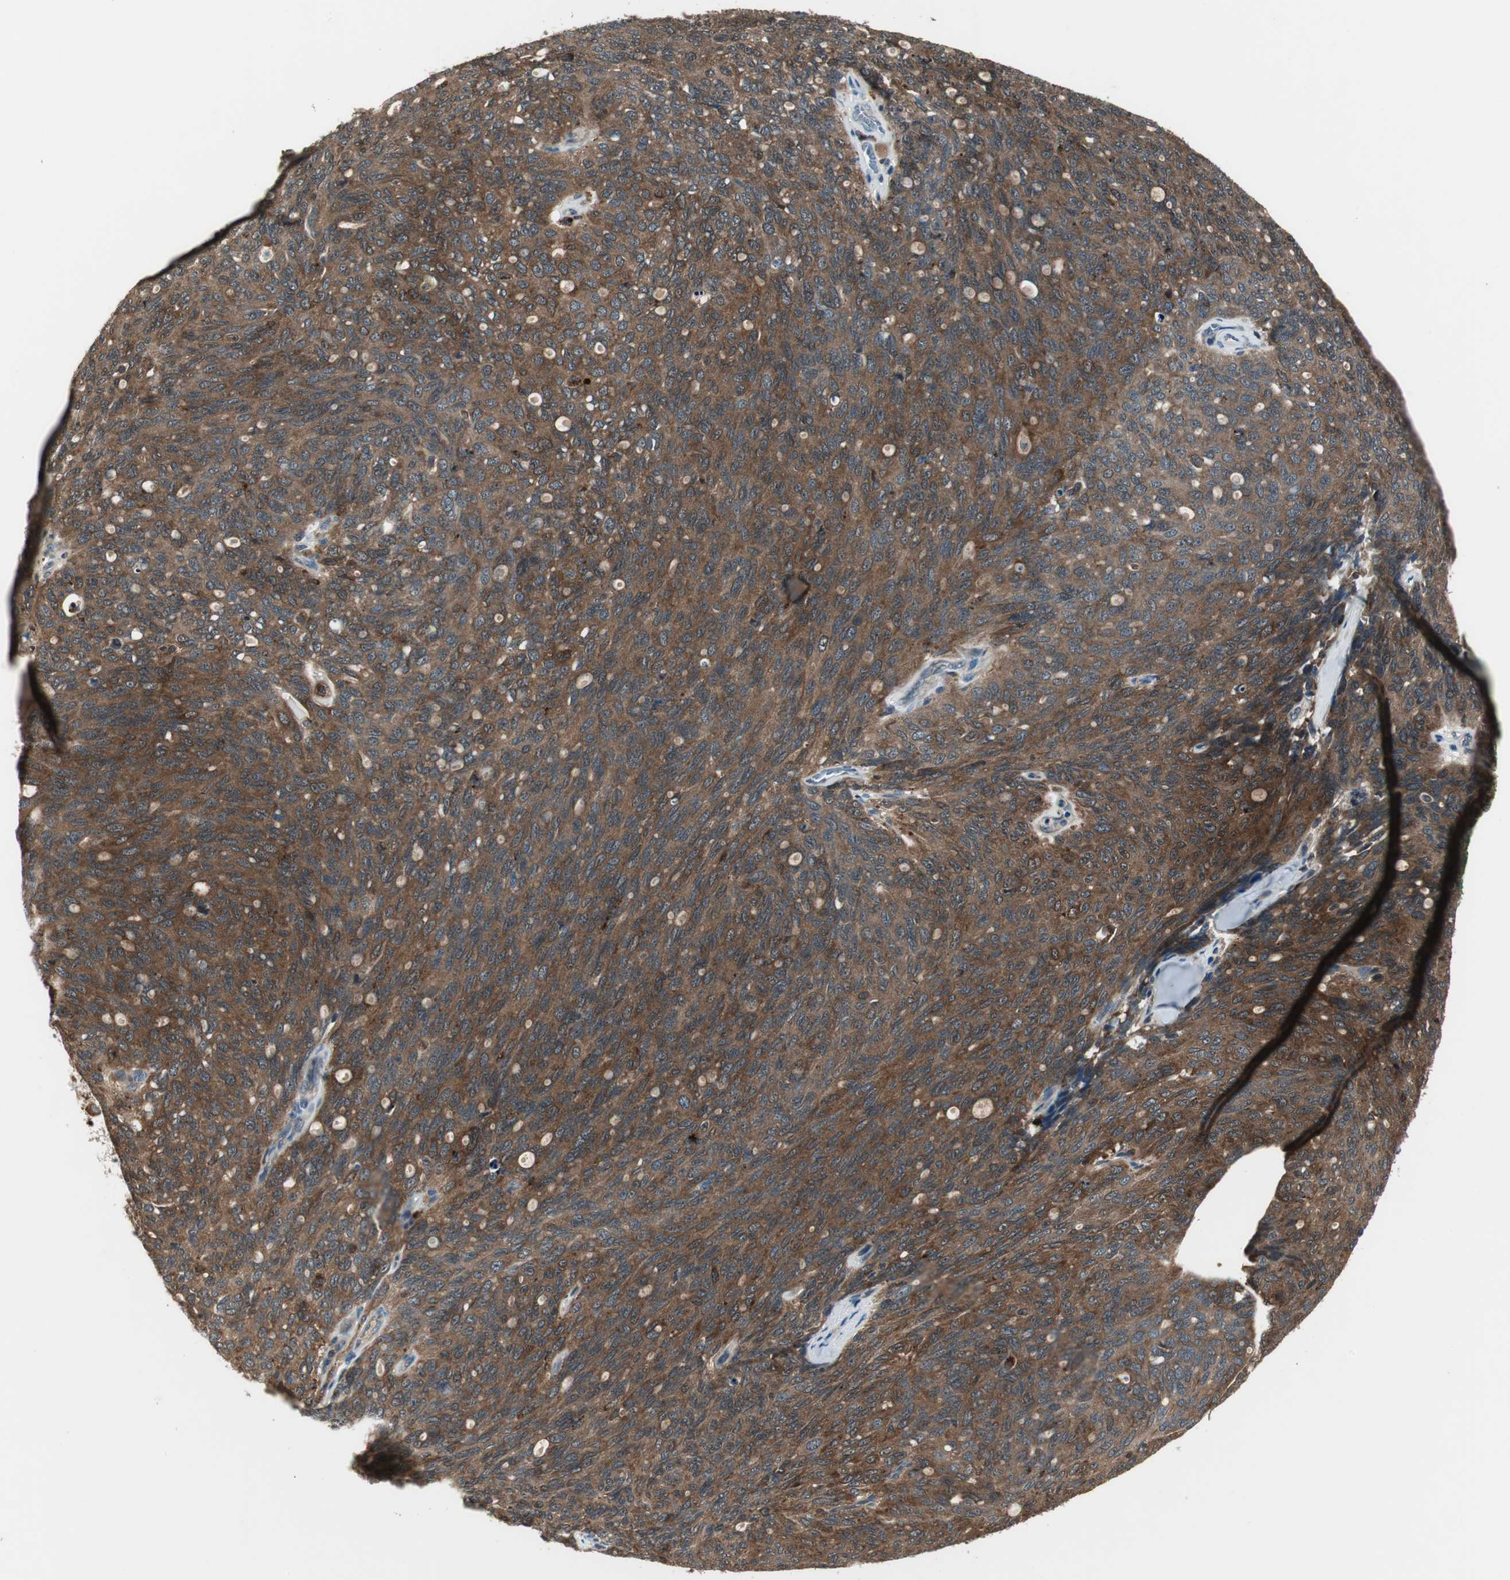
{"staining": {"intensity": "strong", "quantity": ">75%", "location": "cytoplasmic/membranous"}, "tissue": "ovarian cancer", "cell_type": "Tumor cells", "image_type": "cancer", "snomed": [{"axis": "morphology", "description": "Carcinoma, endometroid"}, {"axis": "topography", "description": "Ovary"}], "caption": "IHC of ovarian cancer (endometroid carcinoma) displays high levels of strong cytoplasmic/membranous expression in about >75% of tumor cells.", "gene": "NCK1", "patient": {"sex": "female", "age": 60}}